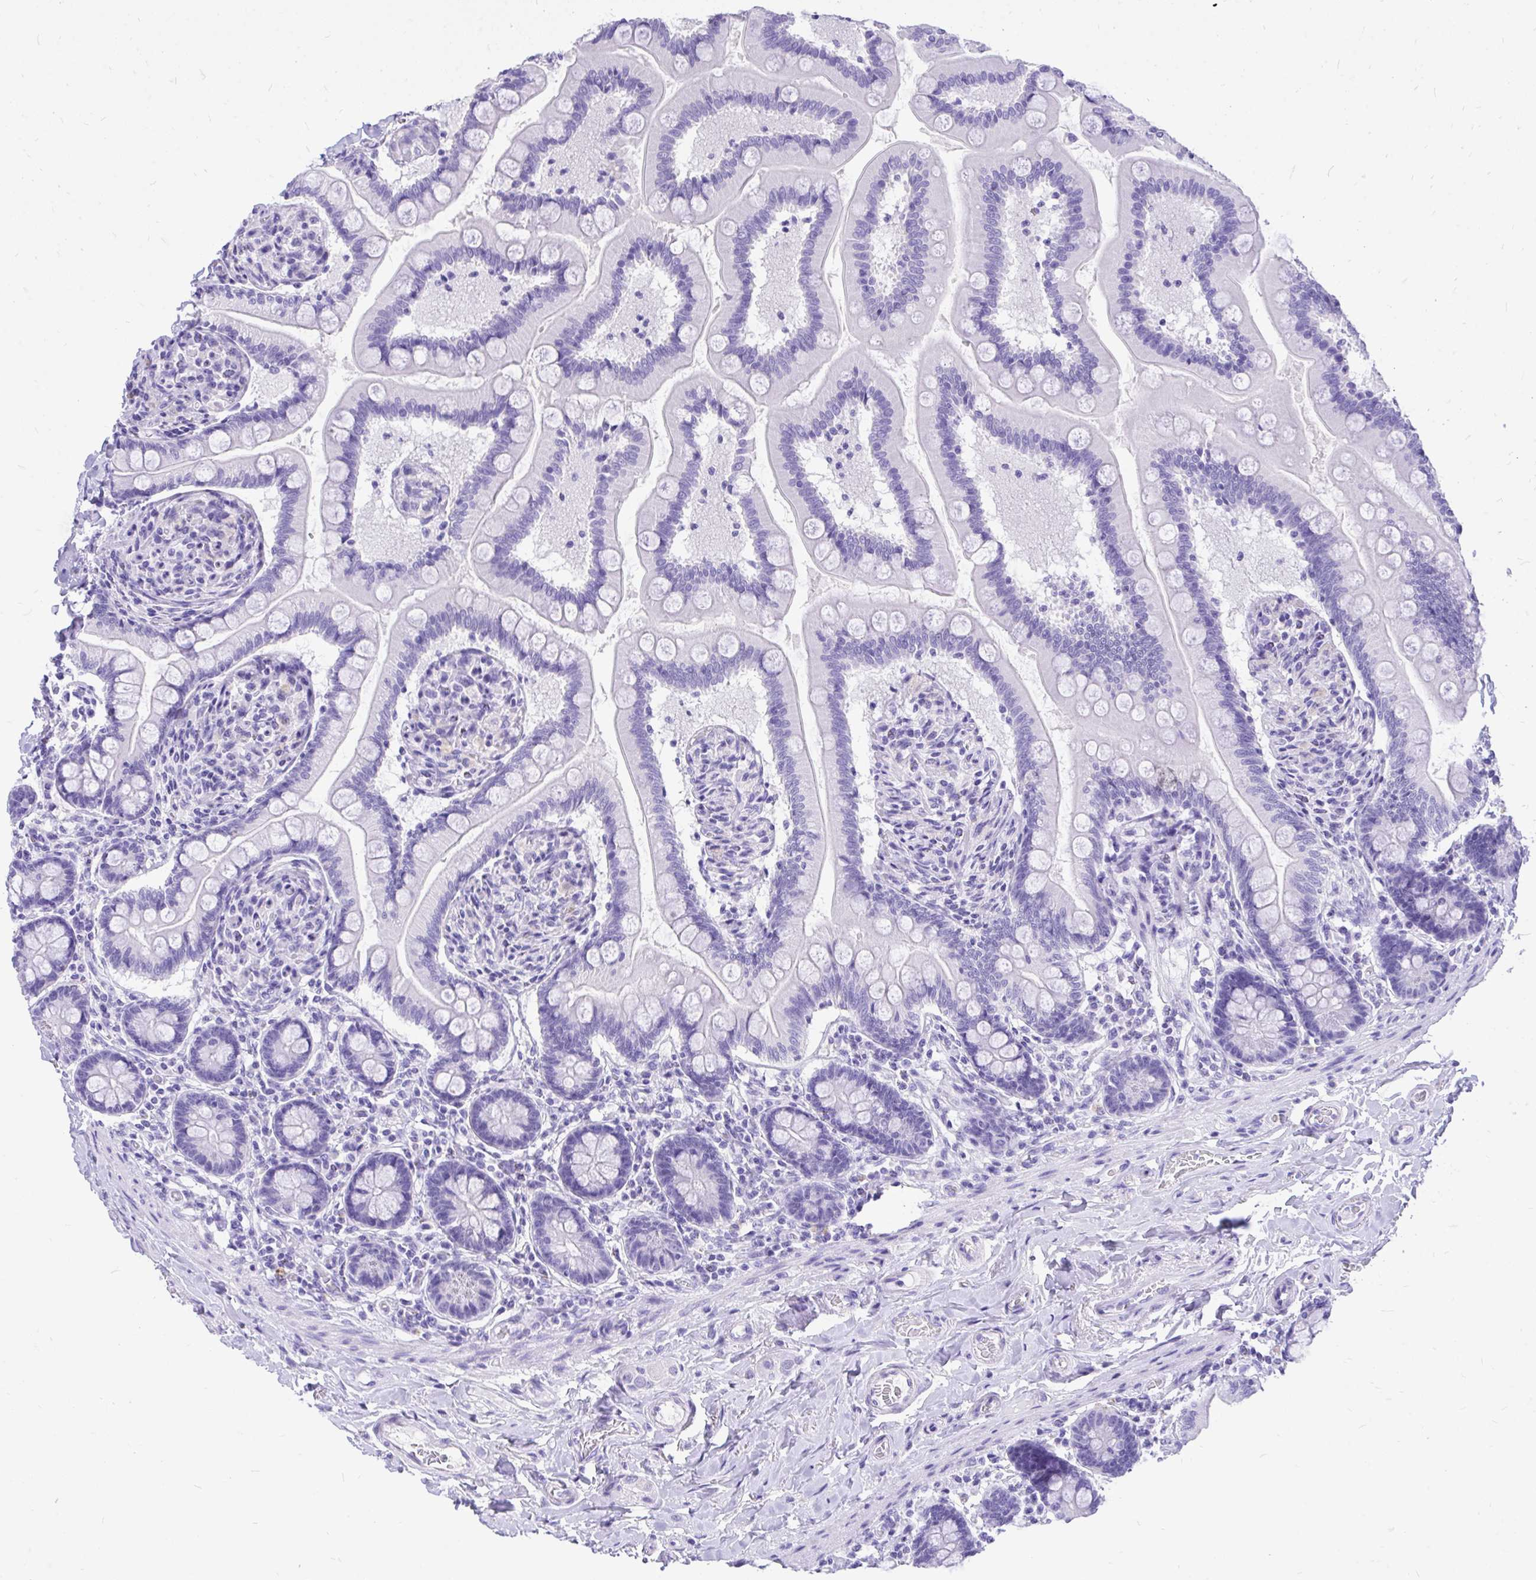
{"staining": {"intensity": "negative", "quantity": "none", "location": "none"}, "tissue": "small intestine", "cell_type": "Glandular cells", "image_type": "normal", "snomed": [{"axis": "morphology", "description": "Normal tissue, NOS"}, {"axis": "topography", "description": "Small intestine"}], "caption": "The histopathology image exhibits no significant positivity in glandular cells of small intestine. (Stains: DAB (3,3'-diaminobenzidine) immunohistochemistry with hematoxylin counter stain, Microscopy: brightfield microscopy at high magnification).", "gene": "MON1A", "patient": {"sex": "female", "age": 64}}